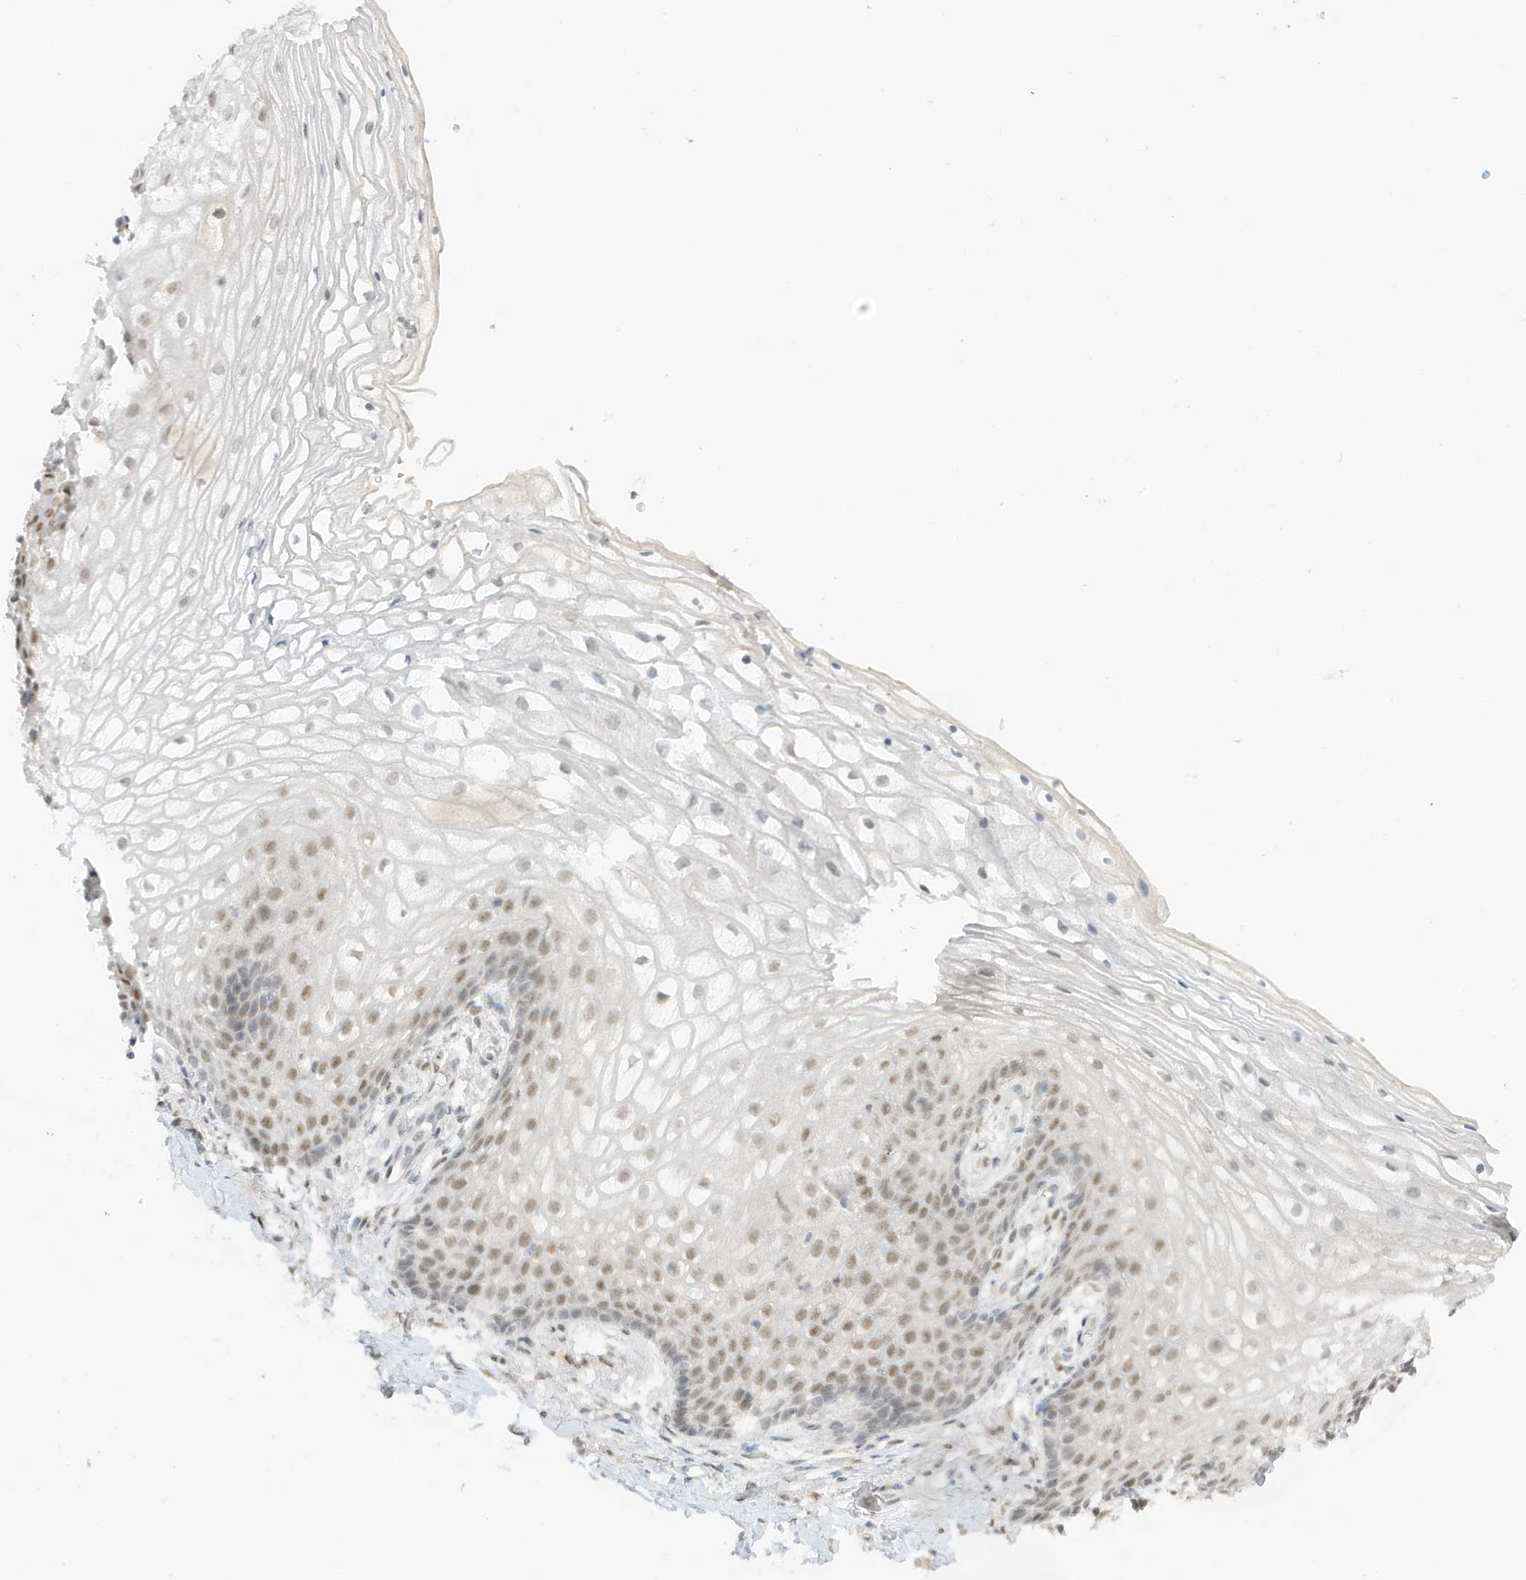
{"staining": {"intensity": "moderate", "quantity": "<25%", "location": "nuclear"}, "tissue": "vagina", "cell_type": "Squamous epithelial cells", "image_type": "normal", "snomed": [{"axis": "morphology", "description": "Normal tissue, NOS"}, {"axis": "topography", "description": "Vagina"}], "caption": "Moderate nuclear expression for a protein is seen in about <25% of squamous epithelial cells of unremarkable vagina using immunohistochemistry.", "gene": "MSL3", "patient": {"sex": "female", "age": 60}}